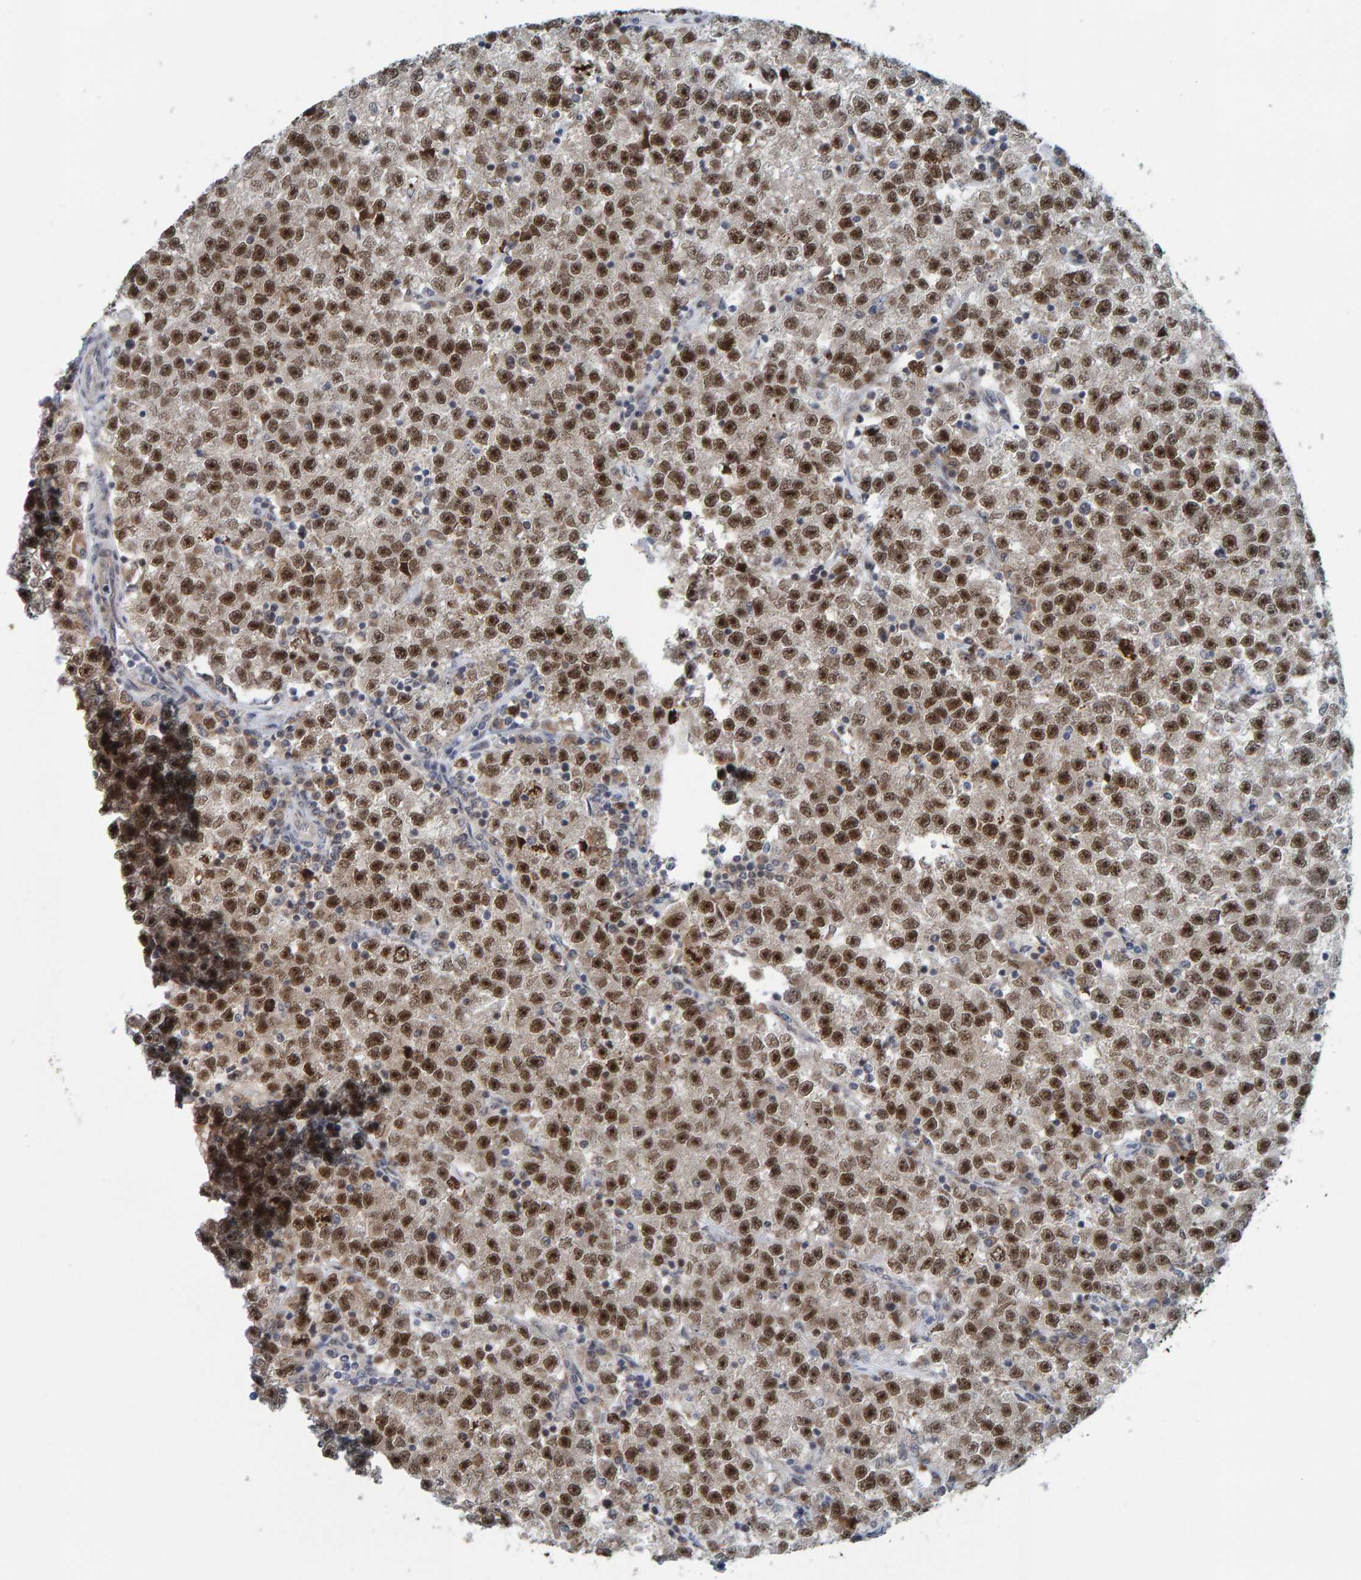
{"staining": {"intensity": "strong", "quantity": ">75%", "location": "nuclear"}, "tissue": "testis cancer", "cell_type": "Tumor cells", "image_type": "cancer", "snomed": [{"axis": "morphology", "description": "Seminoma, NOS"}, {"axis": "topography", "description": "Testis"}], "caption": "Brown immunohistochemical staining in human testis cancer demonstrates strong nuclear expression in about >75% of tumor cells.", "gene": "POLR1E", "patient": {"sex": "male", "age": 22}}